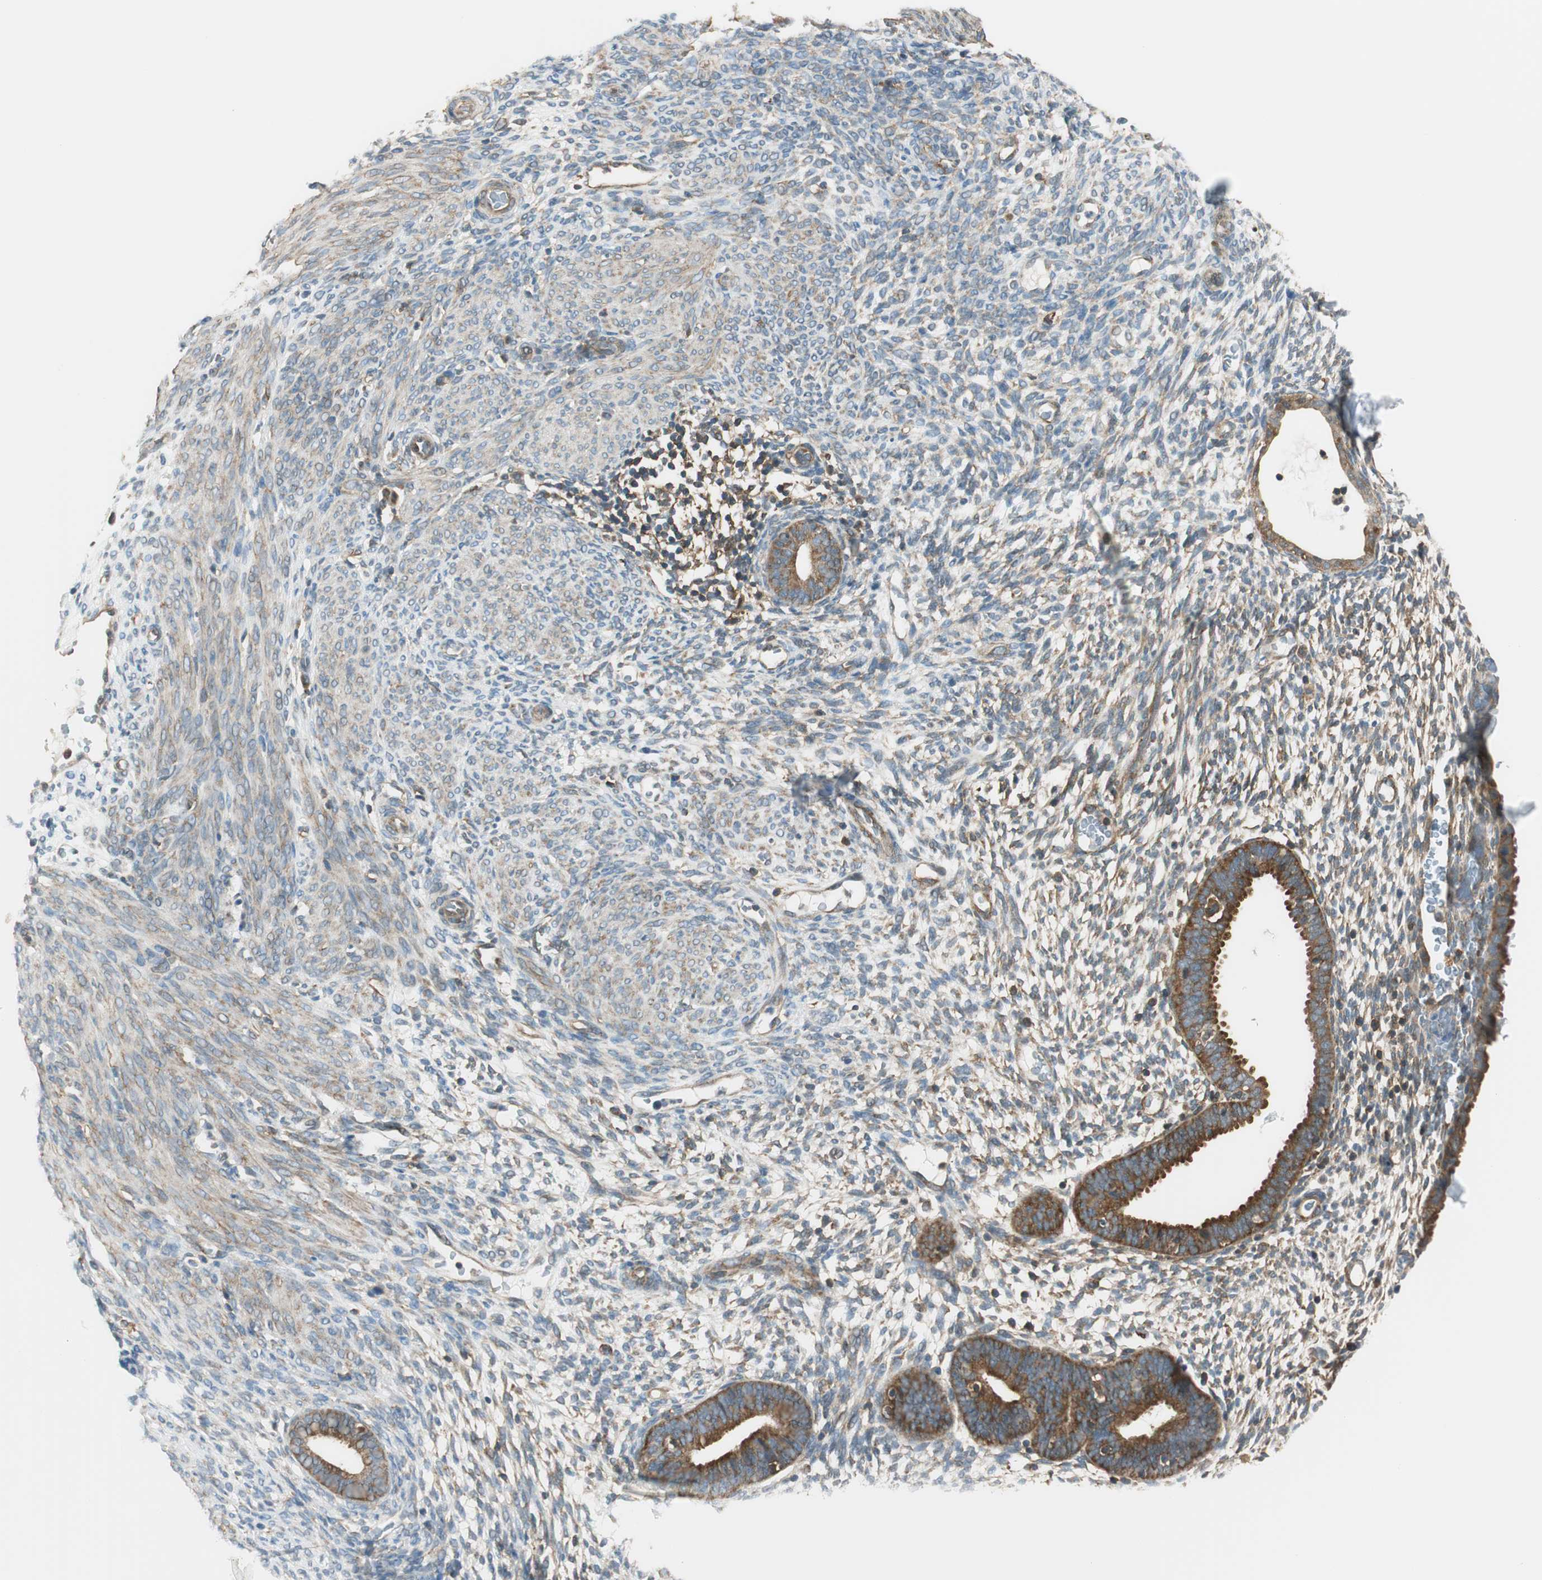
{"staining": {"intensity": "moderate", "quantity": "25%-75%", "location": "cytoplasmic/membranous"}, "tissue": "endometrium", "cell_type": "Cells in endometrial stroma", "image_type": "normal", "snomed": [{"axis": "morphology", "description": "Normal tissue, NOS"}, {"axis": "morphology", "description": "Atrophy, NOS"}, {"axis": "topography", "description": "Uterus"}, {"axis": "topography", "description": "Endometrium"}], "caption": "Immunohistochemical staining of unremarkable human endometrium reveals moderate cytoplasmic/membranous protein staining in approximately 25%-75% of cells in endometrial stroma.", "gene": "PI4K2B", "patient": {"sex": "female", "age": 68}}